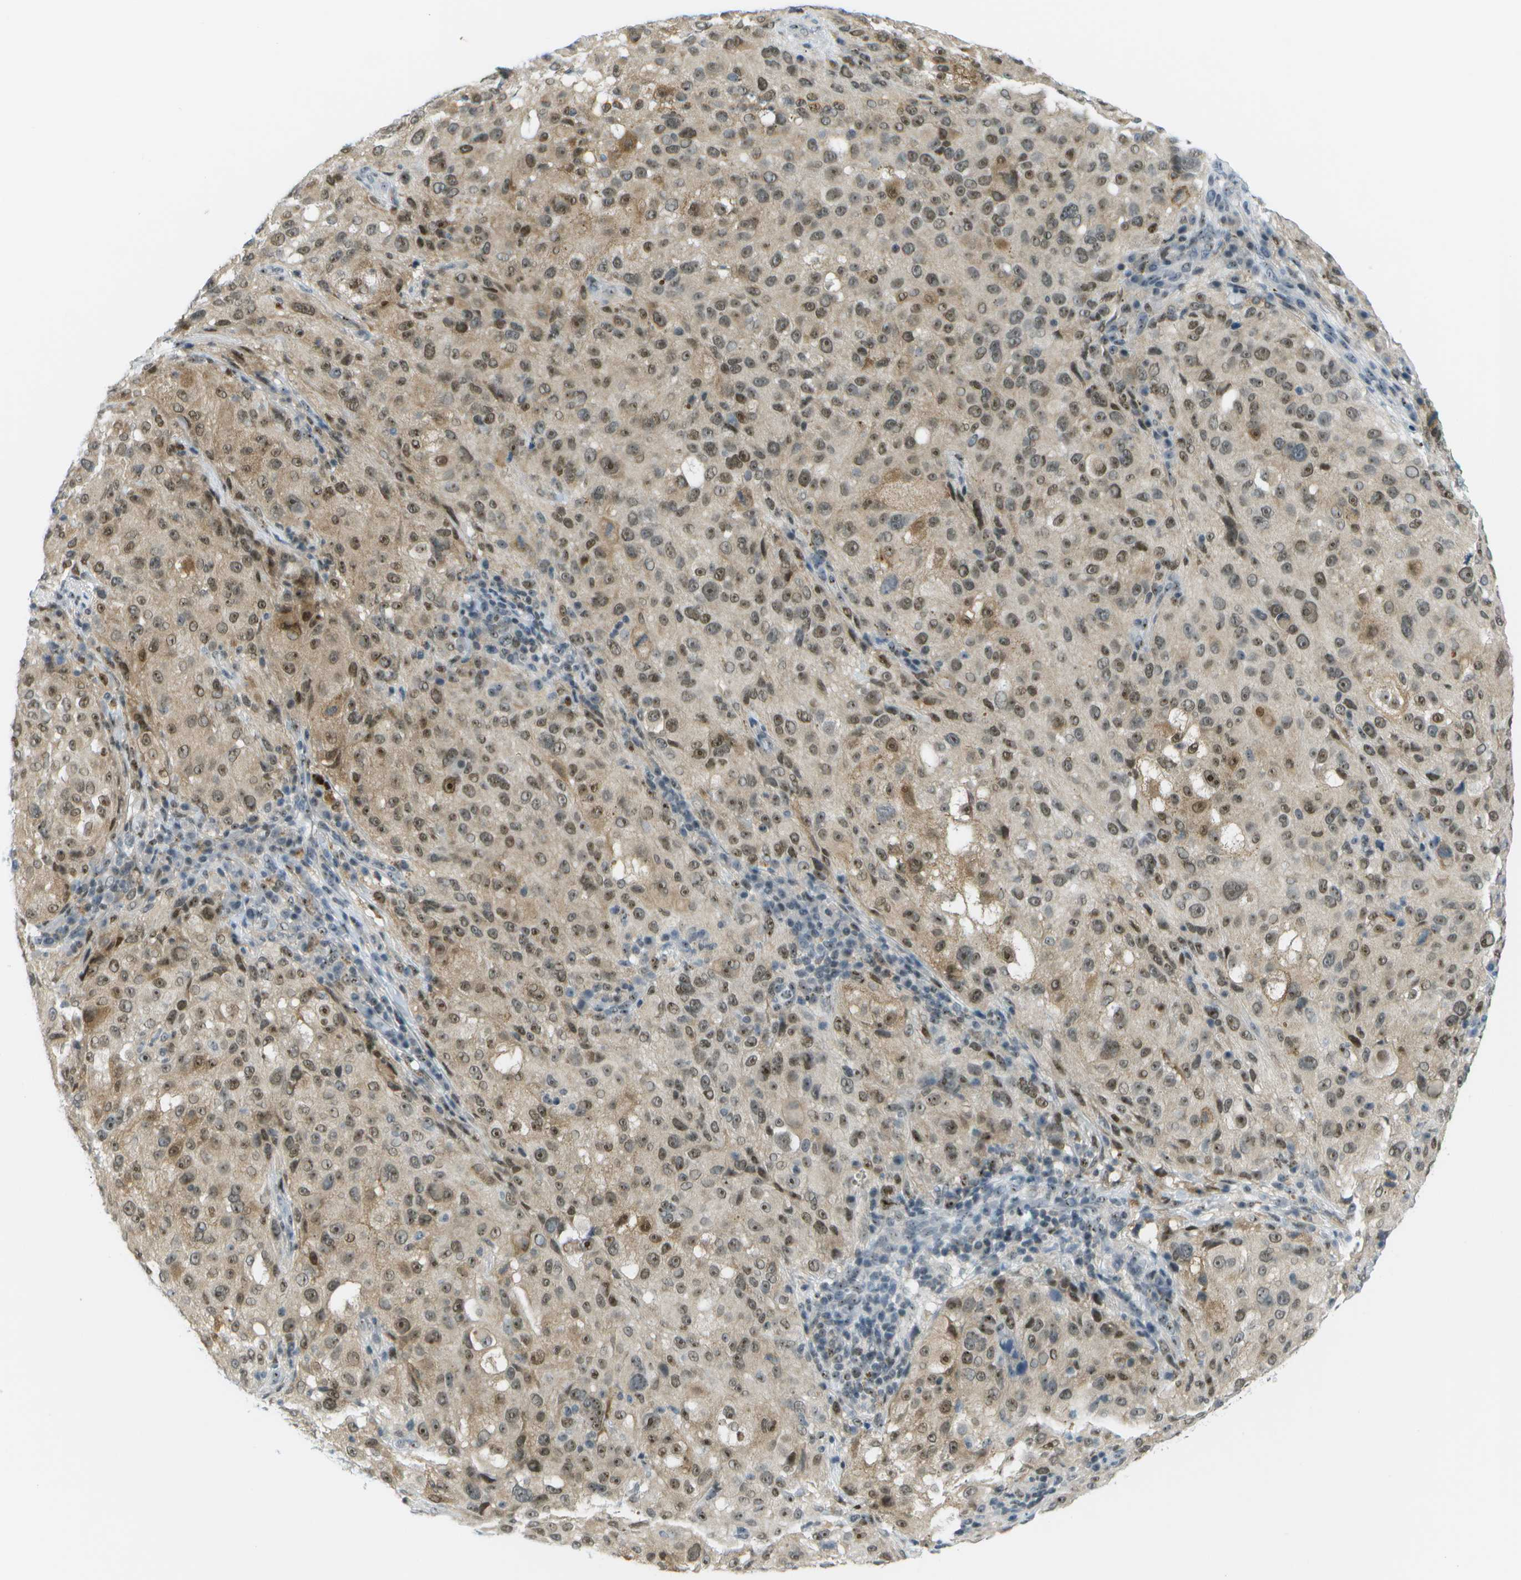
{"staining": {"intensity": "moderate", "quantity": ">75%", "location": "cytoplasmic/membranous,nuclear"}, "tissue": "melanoma", "cell_type": "Tumor cells", "image_type": "cancer", "snomed": [{"axis": "morphology", "description": "Necrosis, NOS"}, {"axis": "morphology", "description": "Malignant melanoma, NOS"}, {"axis": "topography", "description": "Skin"}], "caption": "Brown immunohistochemical staining in human melanoma shows moderate cytoplasmic/membranous and nuclear staining in about >75% of tumor cells.", "gene": "PITHD1", "patient": {"sex": "female", "age": 87}}